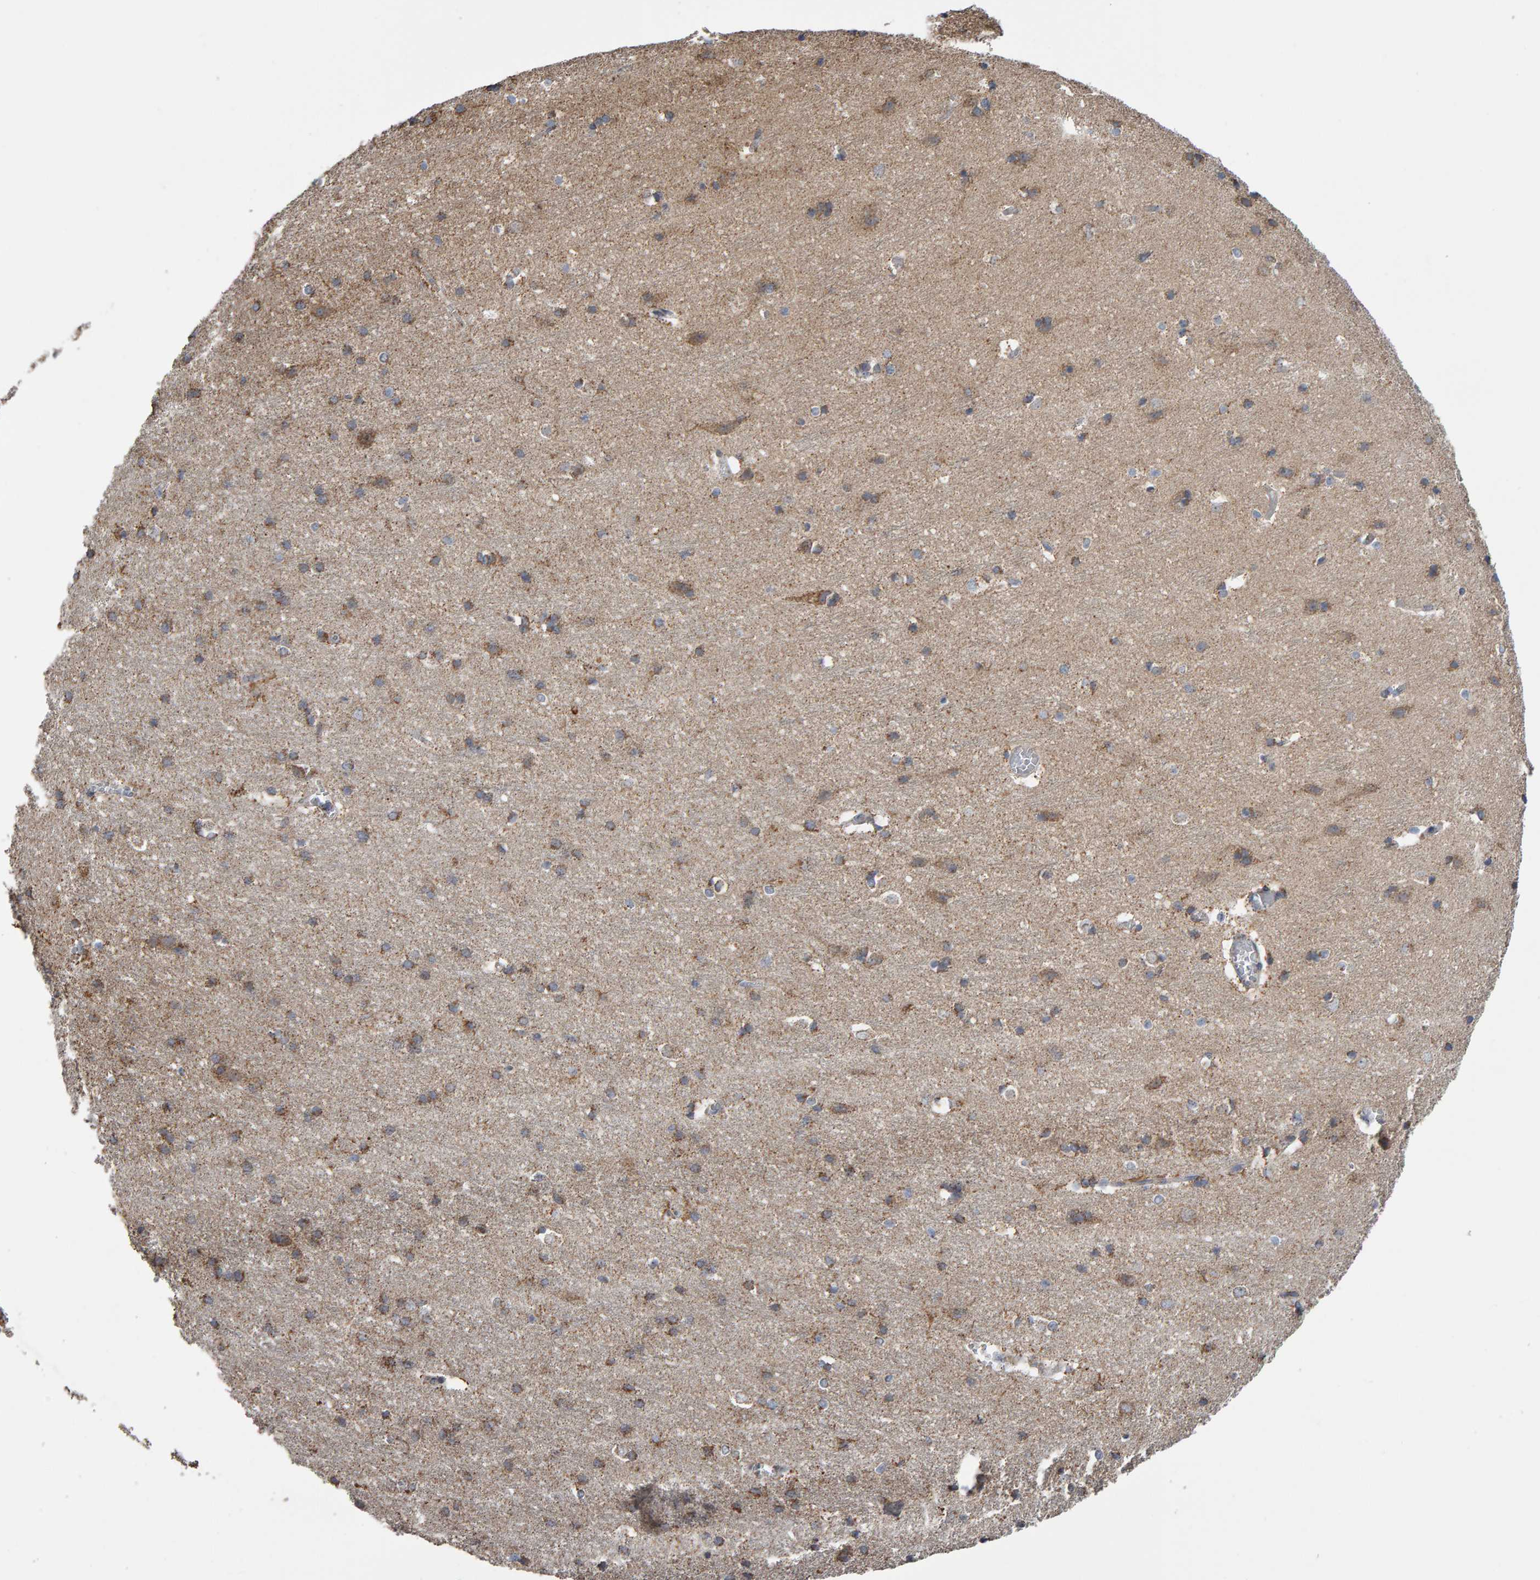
{"staining": {"intensity": "moderate", "quantity": ">75%", "location": "cytoplasmic/membranous"}, "tissue": "cerebral cortex", "cell_type": "Endothelial cells", "image_type": "normal", "snomed": [{"axis": "morphology", "description": "Normal tissue, NOS"}, {"axis": "topography", "description": "Cerebral cortex"}], "caption": "Cerebral cortex stained with DAB (3,3'-diaminobenzidine) IHC displays medium levels of moderate cytoplasmic/membranous positivity in about >75% of endothelial cells.", "gene": "TOM1L1", "patient": {"sex": "male", "age": 54}}